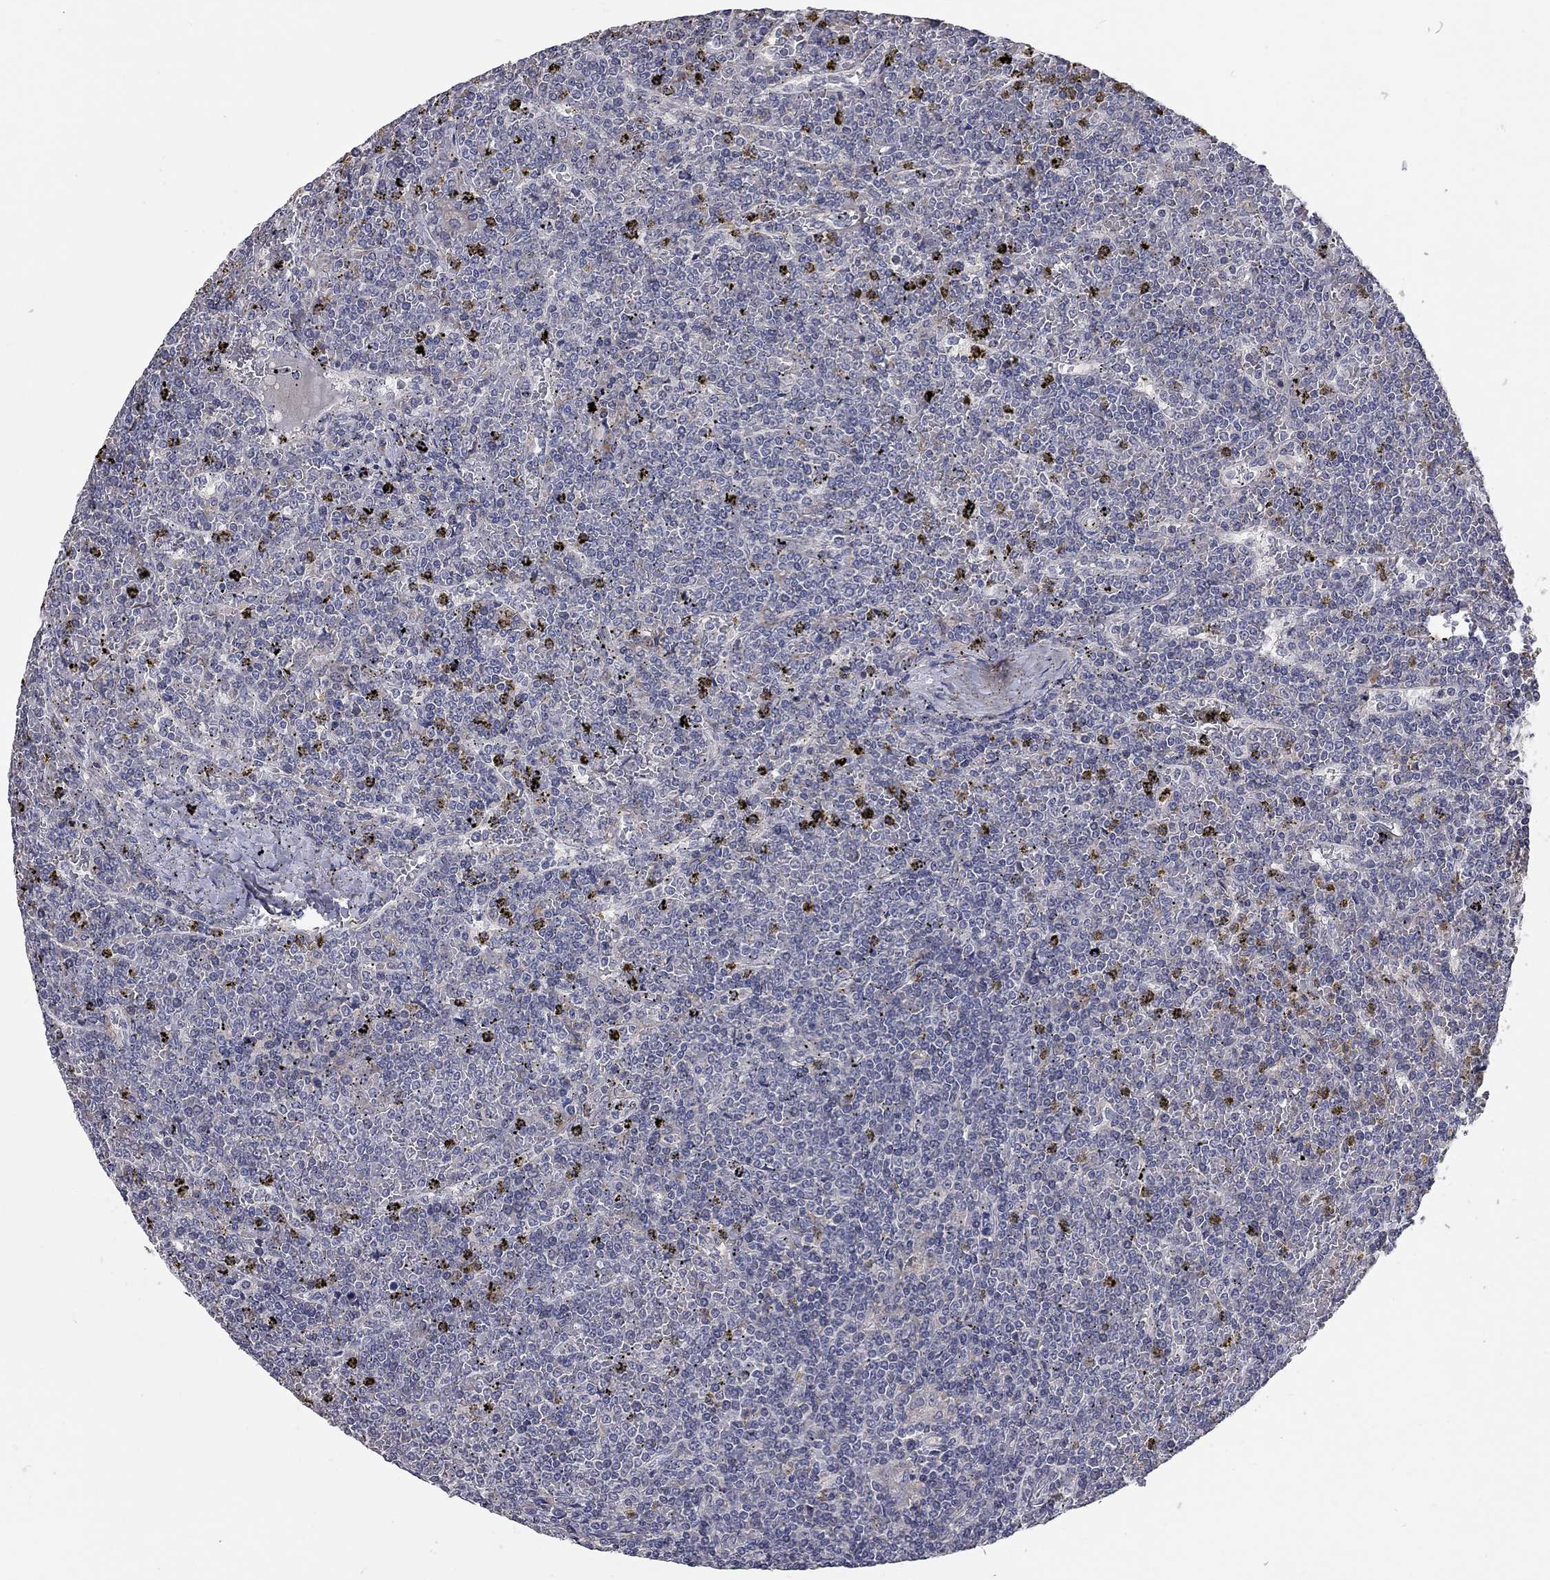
{"staining": {"intensity": "negative", "quantity": "none", "location": "none"}, "tissue": "lymphoma", "cell_type": "Tumor cells", "image_type": "cancer", "snomed": [{"axis": "morphology", "description": "Malignant lymphoma, non-Hodgkin's type, Low grade"}, {"axis": "topography", "description": "Spleen"}], "caption": "This is an IHC histopathology image of human lymphoma. There is no staining in tumor cells.", "gene": "XAGE2", "patient": {"sex": "female", "age": 19}}